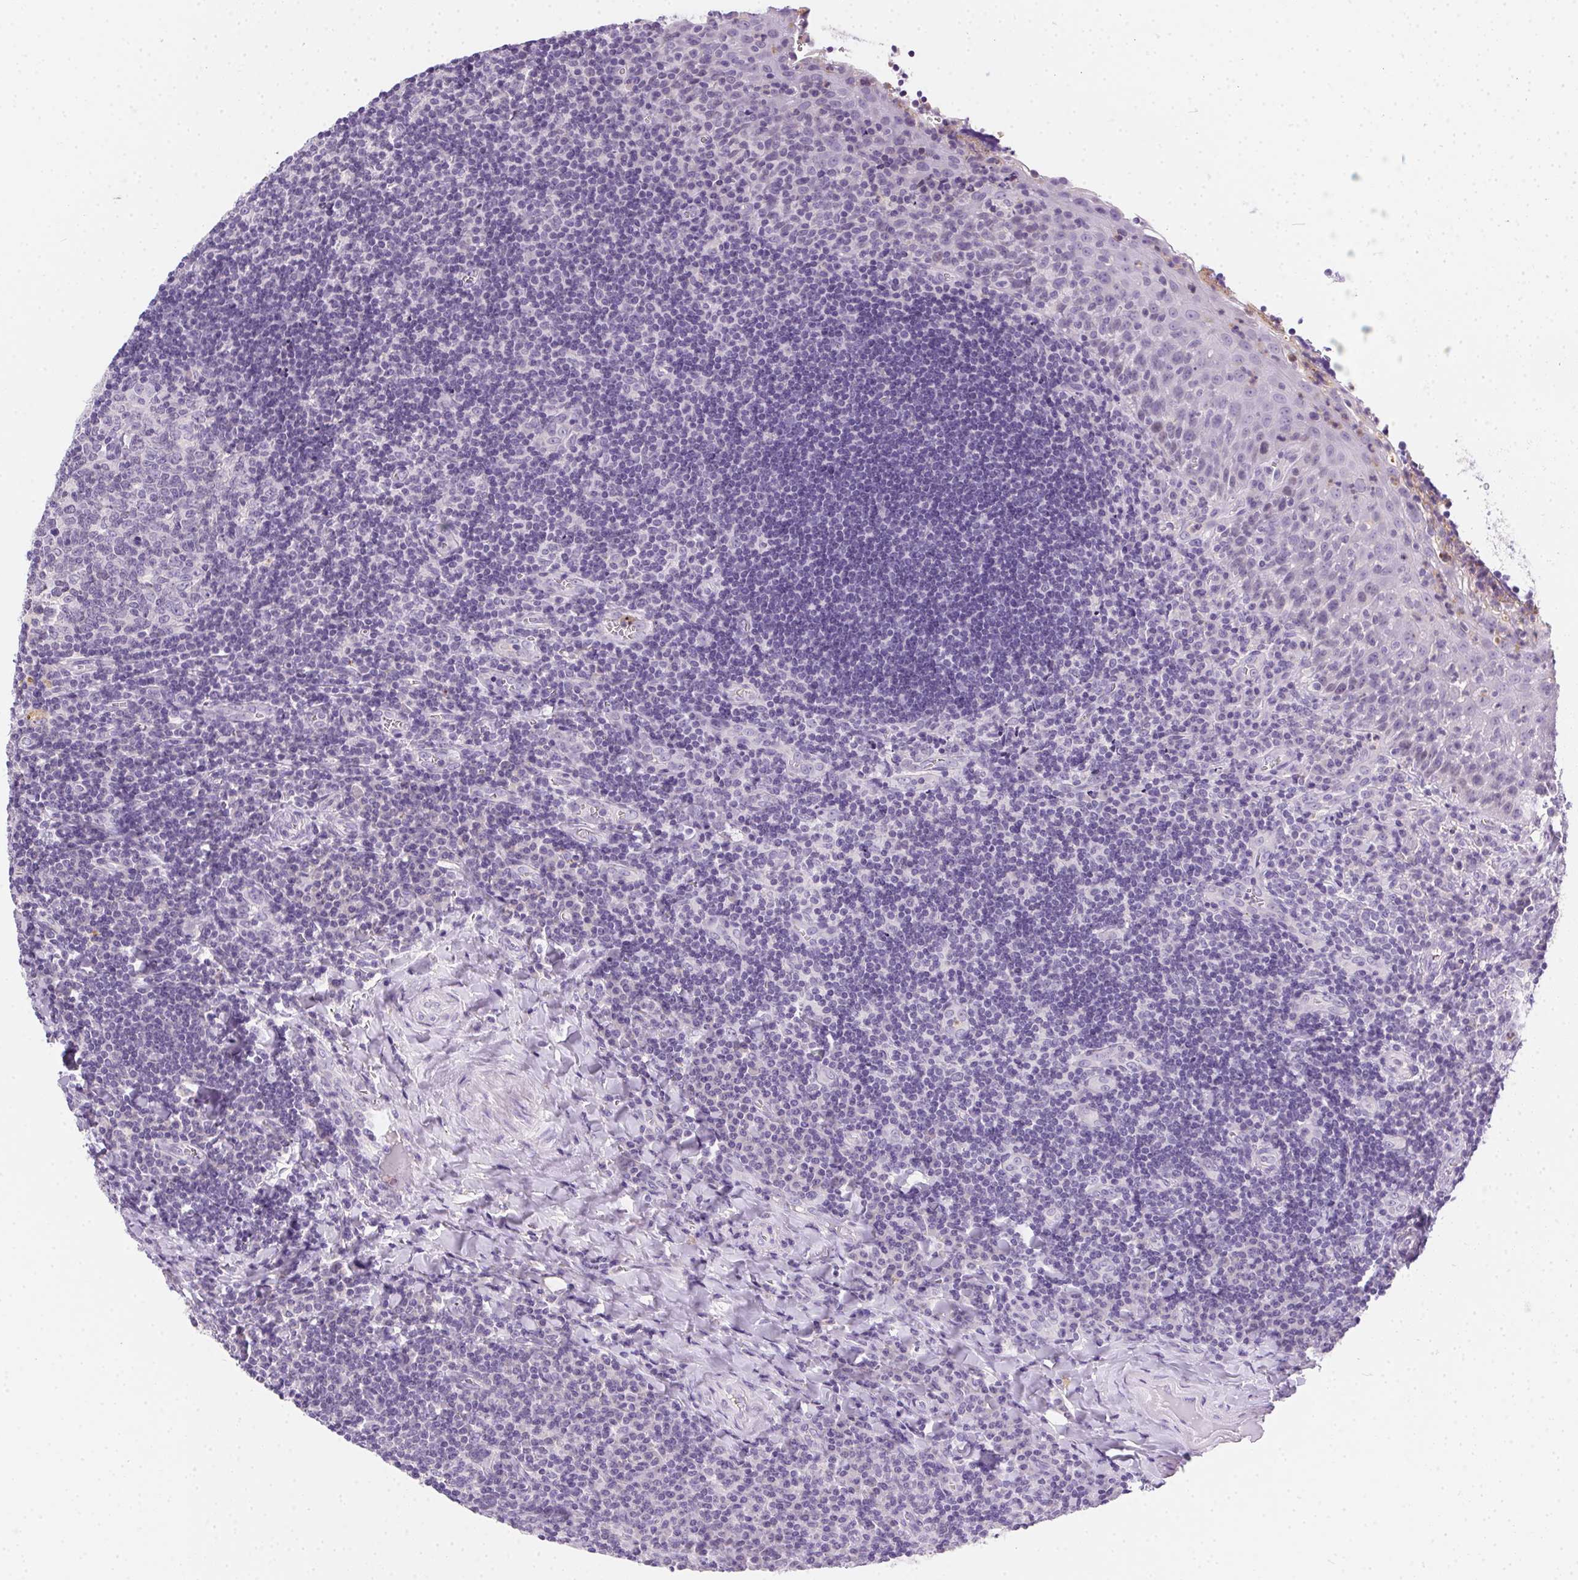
{"staining": {"intensity": "negative", "quantity": "none", "location": "none"}, "tissue": "tonsil", "cell_type": "Germinal center cells", "image_type": "normal", "snomed": [{"axis": "morphology", "description": "Normal tissue, NOS"}, {"axis": "morphology", "description": "Inflammation, NOS"}, {"axis": "topography", "description": "Tonsil"}], "caption": "Immunohistochemical staining of benign tonsil exhibits no significant staining in germinal center cells.", "gene": "SSTR4", "patient": {"sex": "female", "age": 31}}